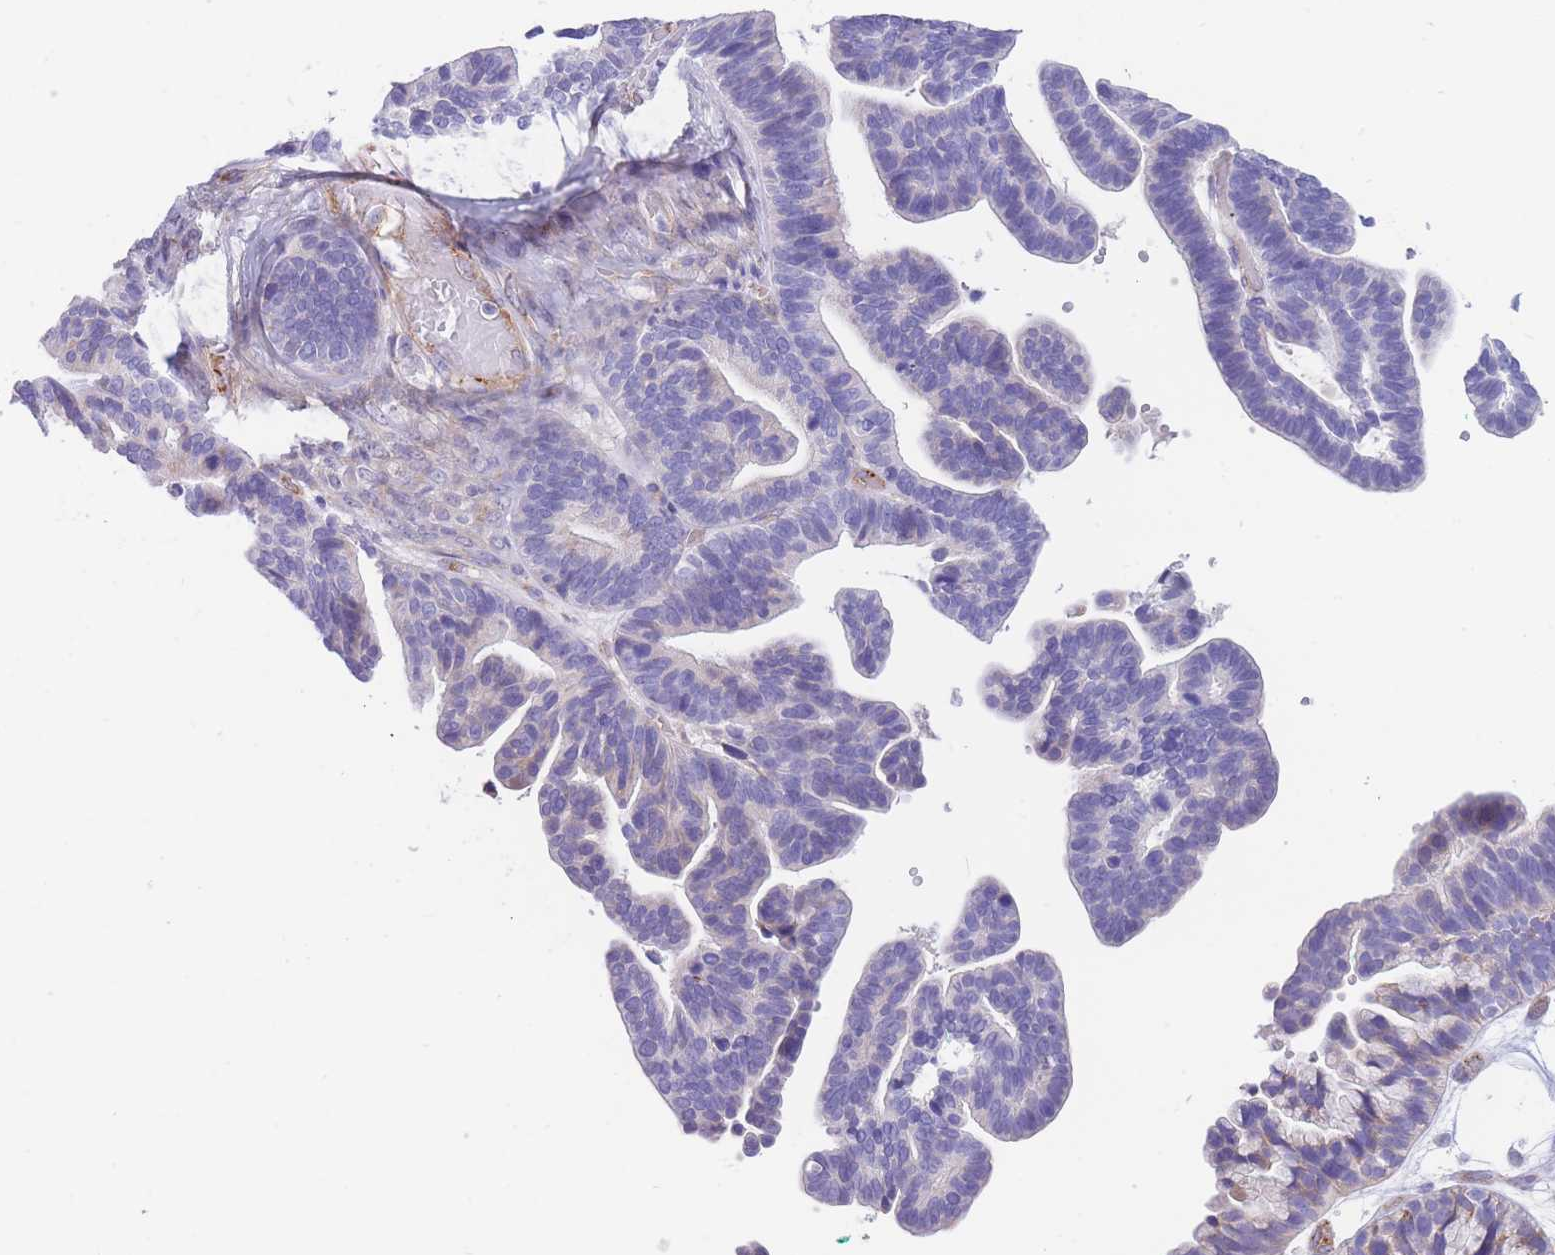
{"staining": {"intensity": "negative", "quantity": "none", "location": "none"}, "tissue": "ovarian cancer", "cell_type": "Tumor cells", "image_type": "cancer", "snomed": [{"axis": "morphology", "description": "Cystadenocarcinoma, serous, NOS"}, {"axis": "topography", "description": "Ovary"}], "caption": "The immunohistochemistry photomicrograph has no significant staining in tumor cells of ovarian serous cystadenocarcinoma tissue. (Stains: DAB immunohistochemistry (IHC) with hematoxylin counter stain, Microscopy: brightfield microscopy at high magnification).", "gene": "DET1", "patient": {"sex": "female", "age": 56}}